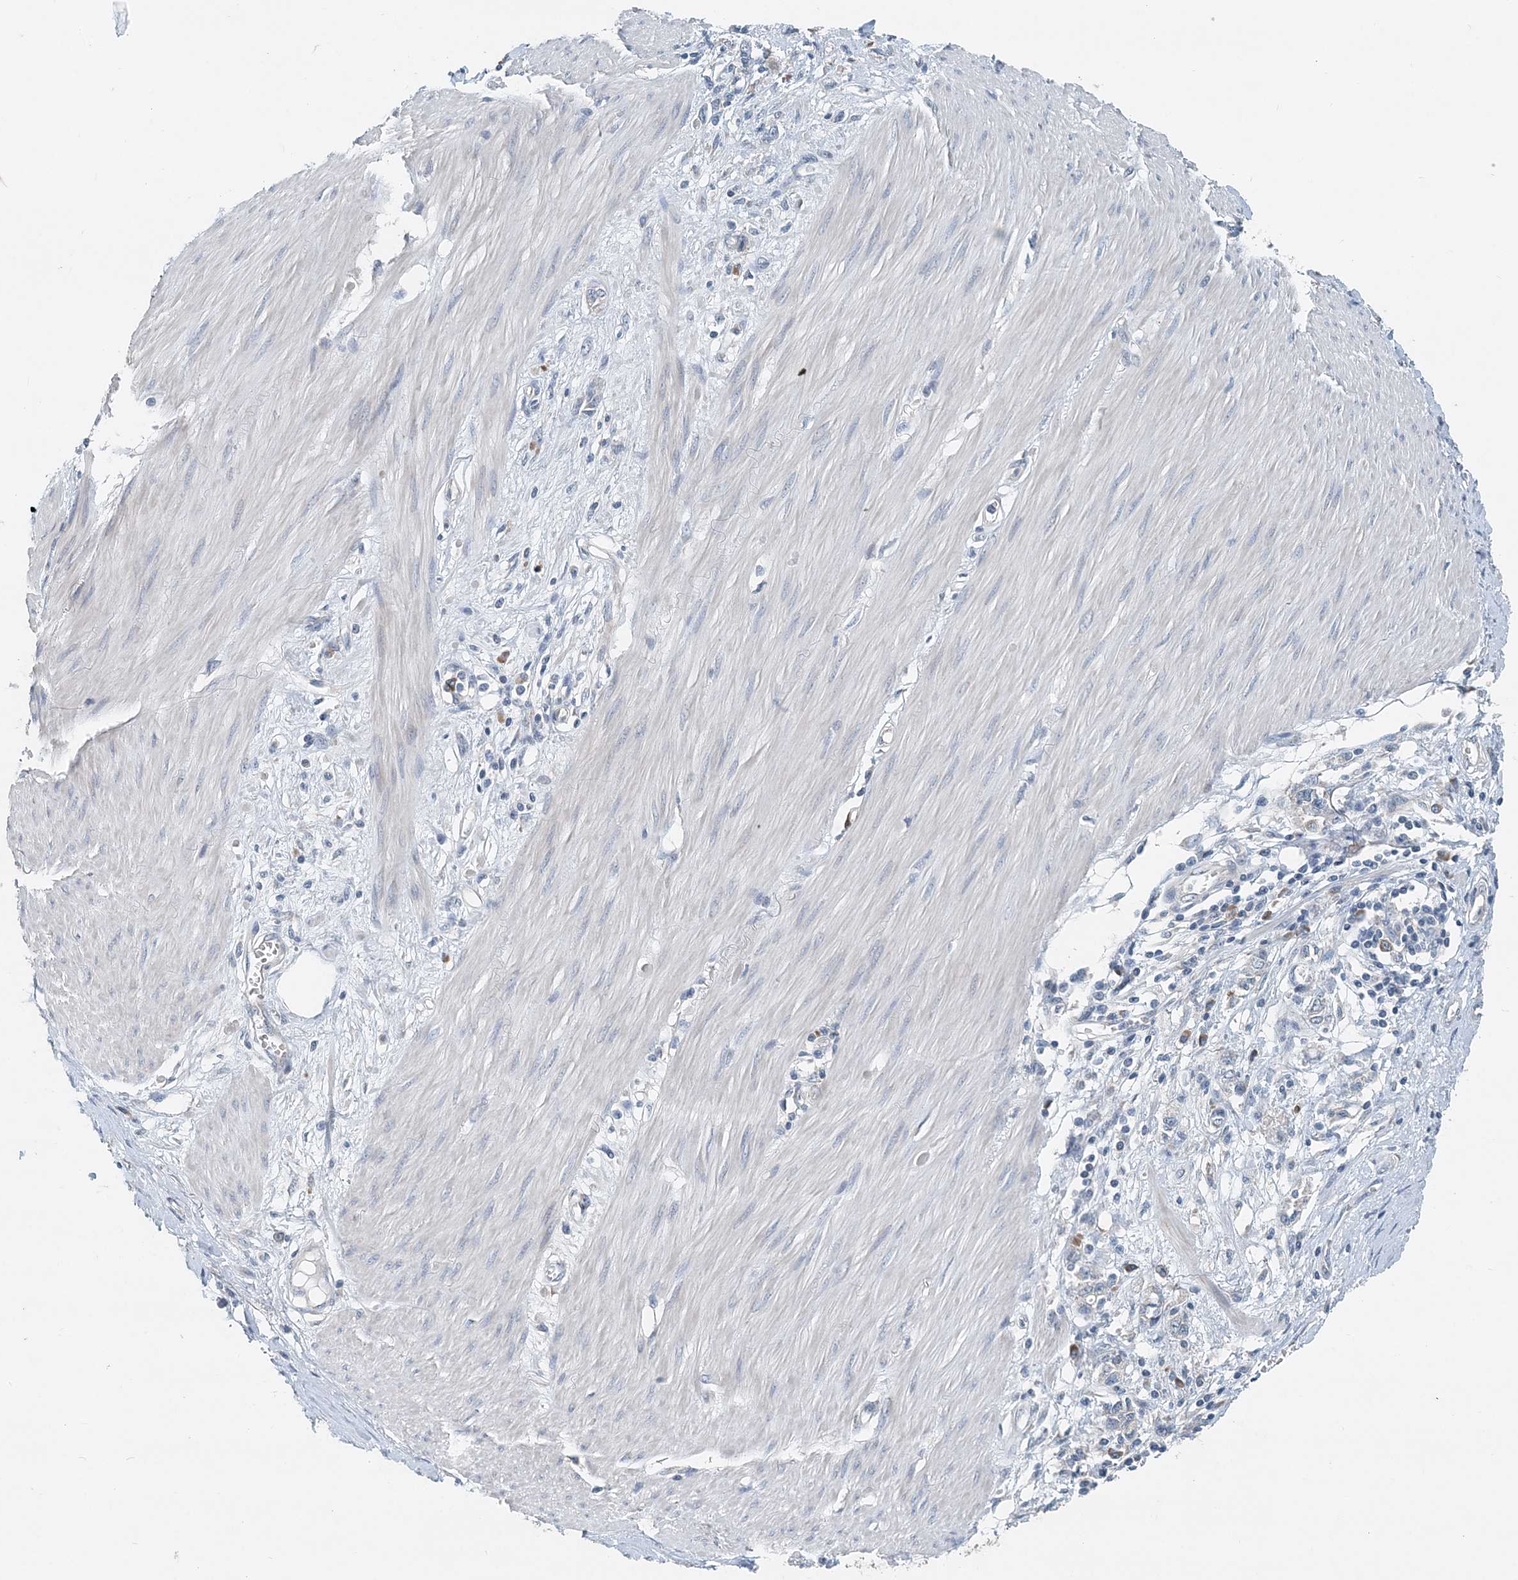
{"staining": {"intensity": "negative", "quantity": "none", "location": "none"}, "tissue": "stomach cancer", "cell_type": "Tumor cells", "image_type": "cancer", "snomed": [{"axis": "morphology", "description": "Adenocarcinoma, NOS"}, {"axis": "topography", "description": "Stomach"}], "caption": "Adenocarcinoma (stomach) was stained to show a protein in brown. There is no significant expression in tumor cells.", "gene": "EEF1A2", "patient": {"sex": "female", "age": 76}}